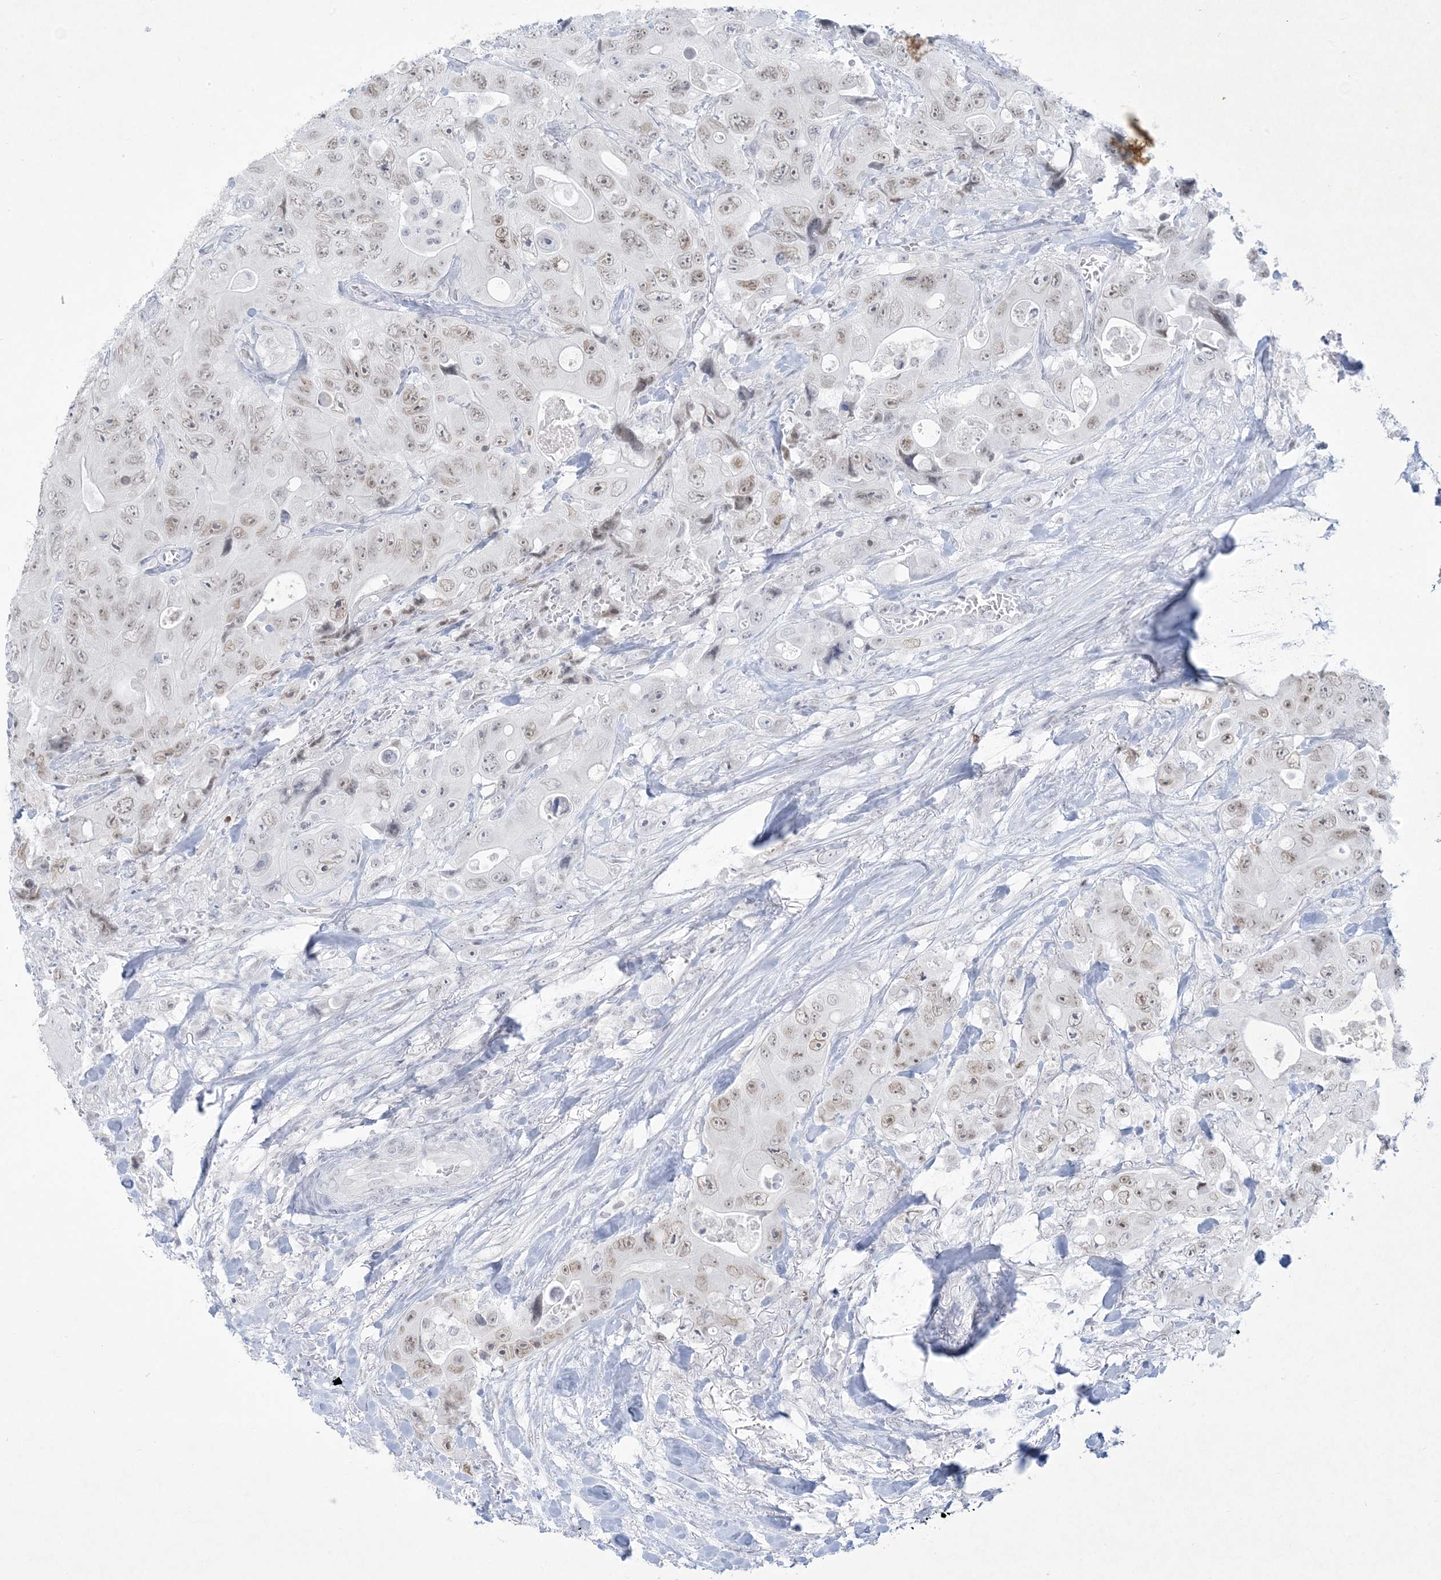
{"staining": {"intensity": "weak", "quantity": "25%-75%", "location": "cytoplasmic/membranous"}, "tissue": "colorectal cancer", "cell_type": "Tumor cells", "image_type": "cancer", "snomed": [{"axis": "morphology", "description": "Adenocarcinoma, NOS"}, {"axis": "topography", "description": "Colon"}], "caption": "Tumor cells exhibit low levels of weak cytoplasmic/membranous expression in about 25%-75% of cells in human adenocarcinoma (colorectal).", "gene": "HOMEZ", "patient": {"sex": "female", "age": 46}}